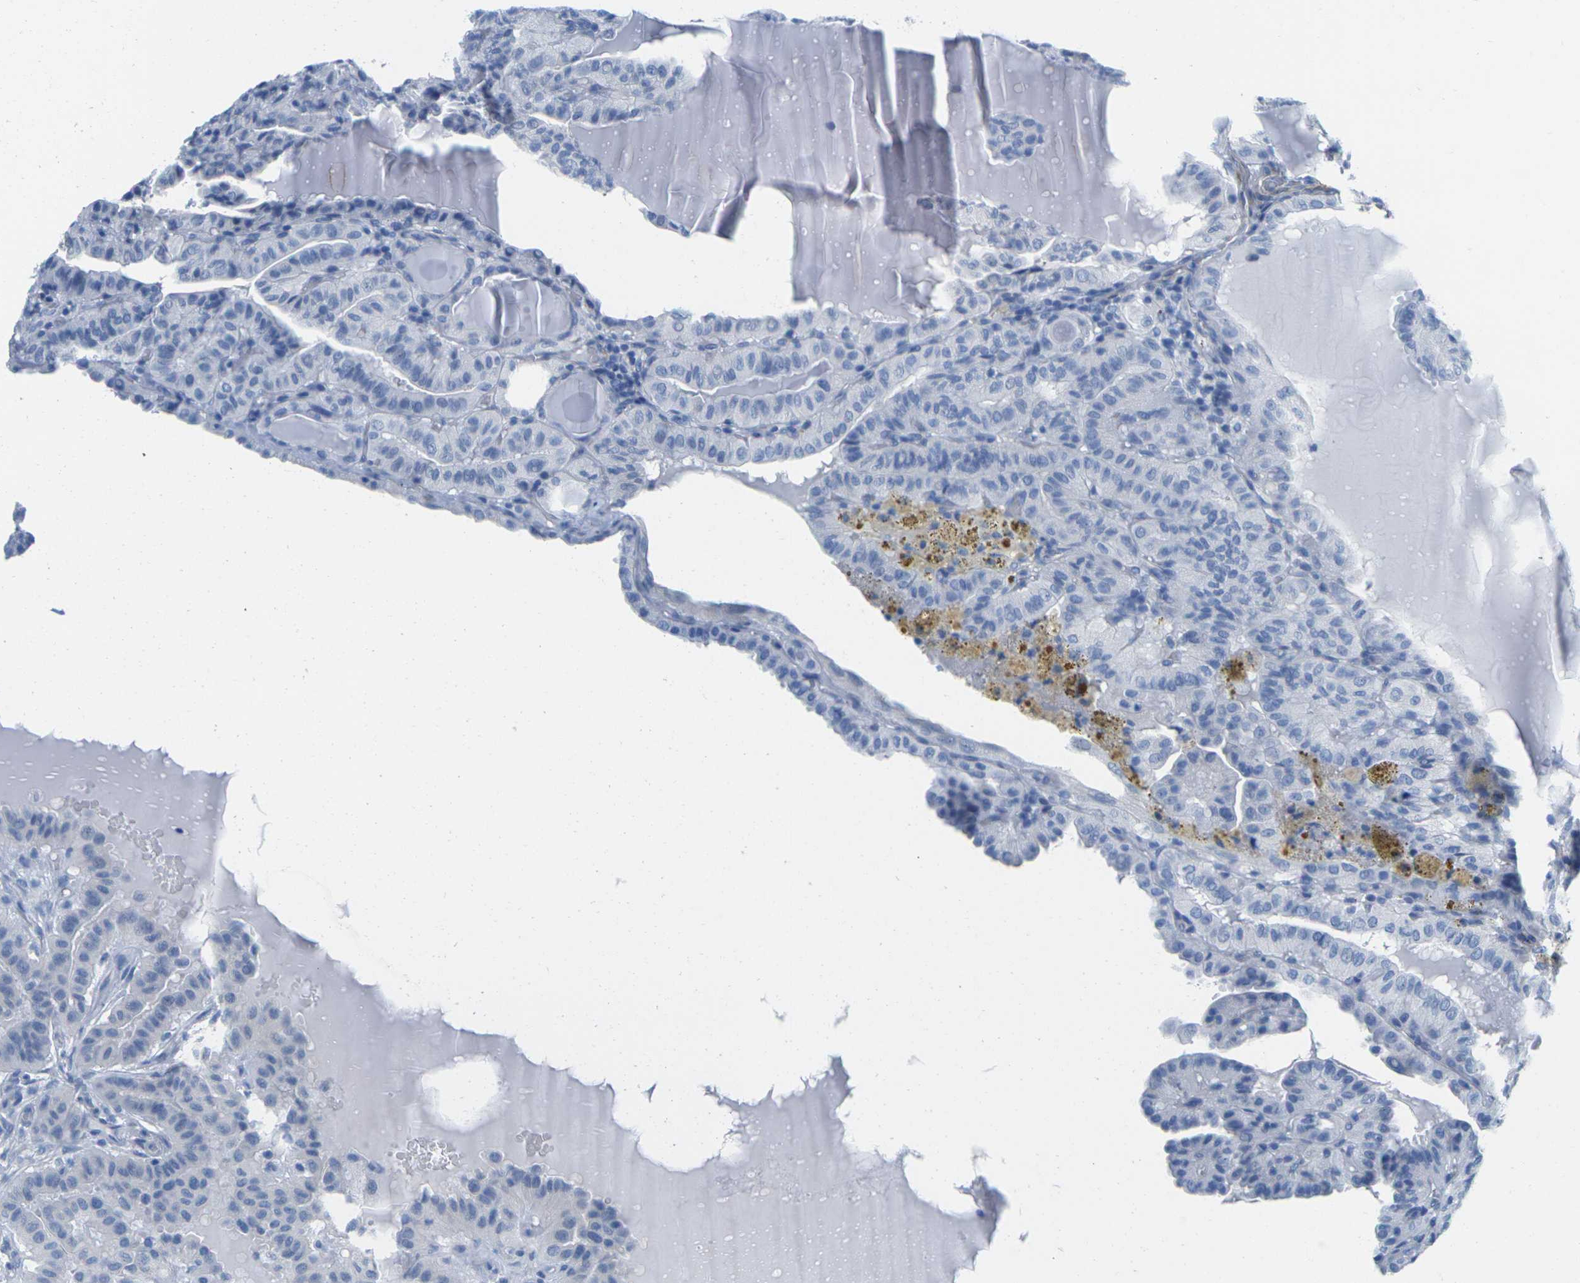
{"staining": {"intensity": "negative", "quantity": "none", "location": "none"}, "tissue": "thyroid cancer", "cell_type": "Tumor cells", "image_type": "cancer", "snomed": [{"axis": "morphology", "description": "Papillary adenocarcinoma, NOS"}, {"axis": "topography", "description": "Thyroid gland"}], "caption": "IHC of papillary adenocarcinoma (thyroid) reveals no positivity in tumor cells.", "gene": "CNN1", "patient": {"sex": "male", "age": 77}}